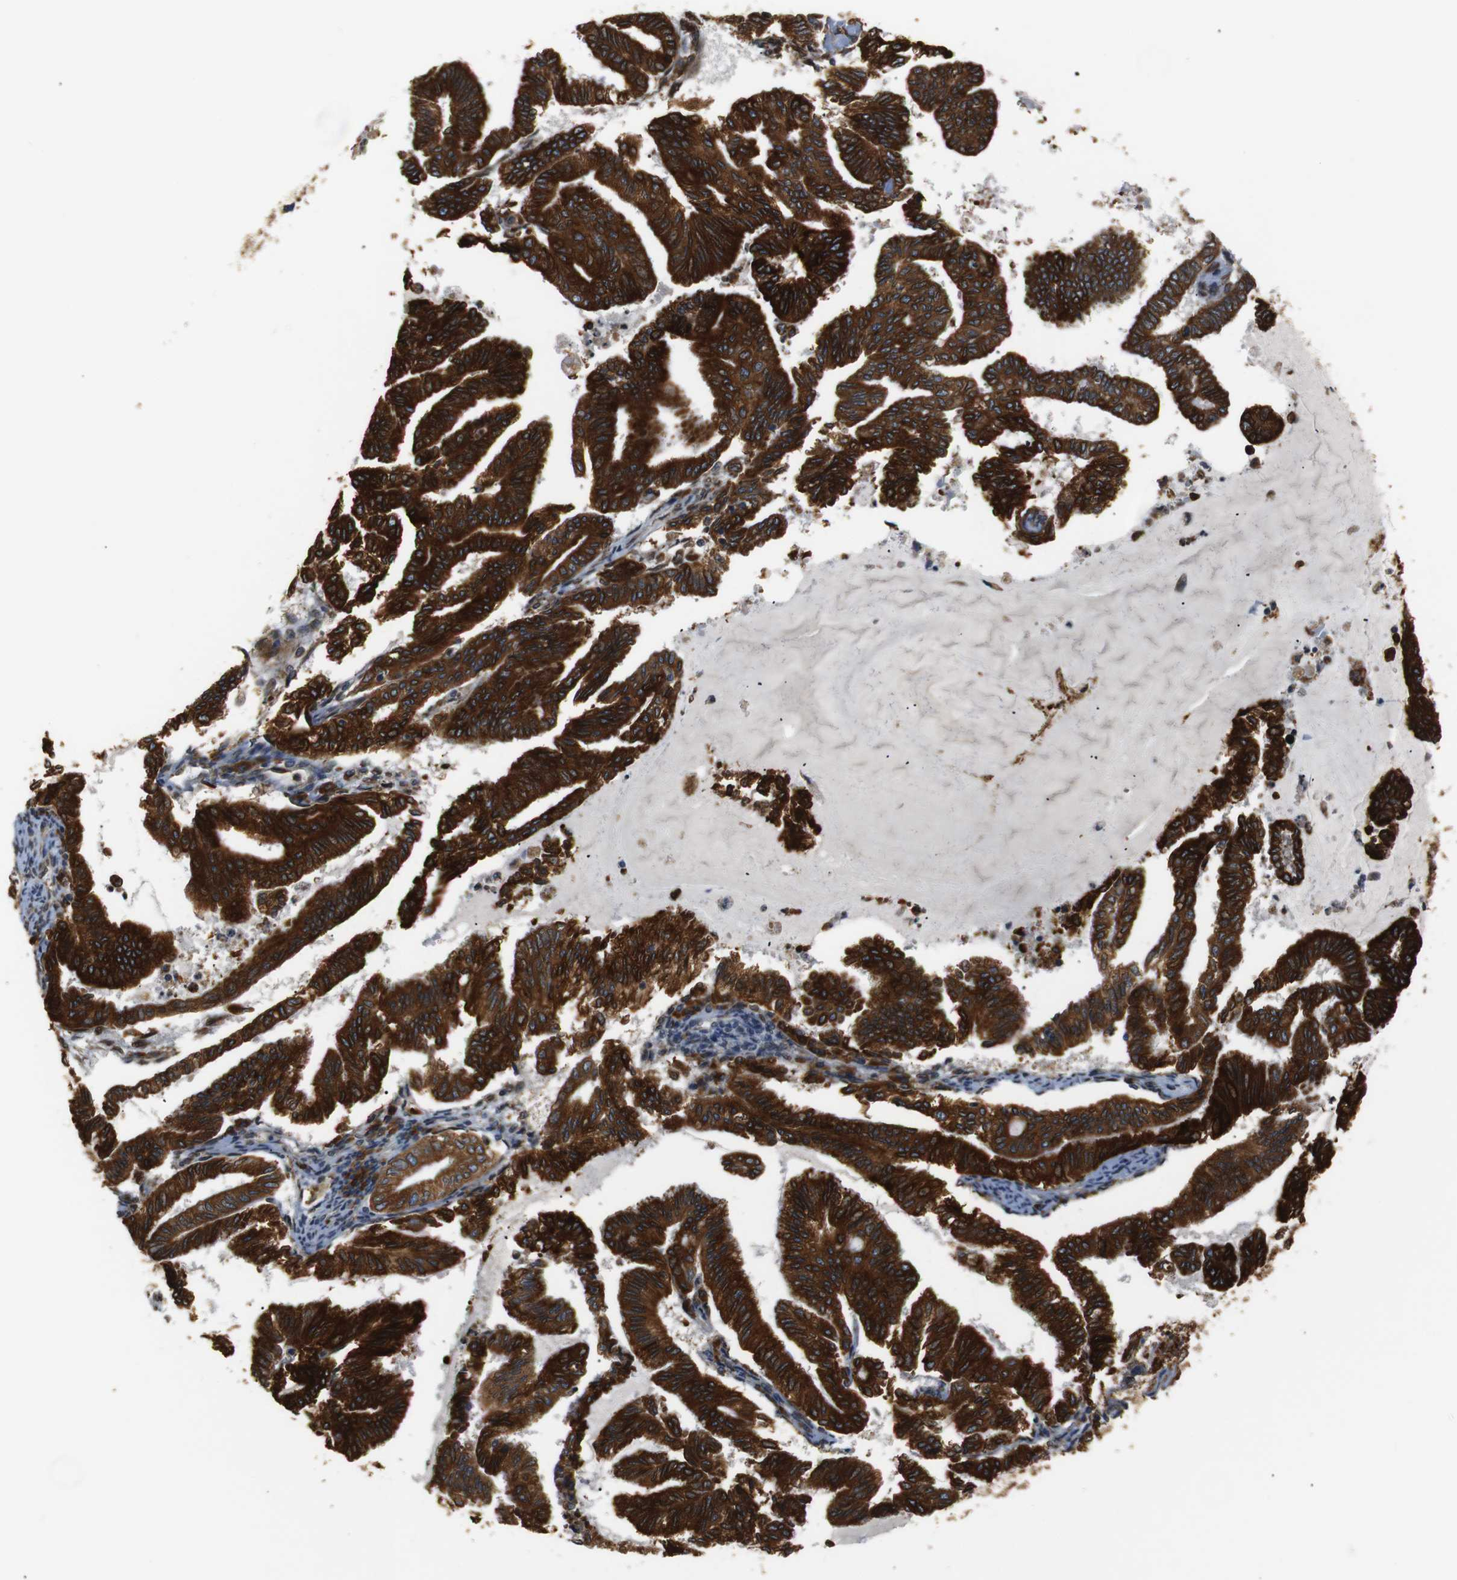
{"staining": {"intensity": "strong", "quantity": ">75%", "location": "cytoplasmic/membranous"}, "tissue": "endometrial cancer", "cell_type": "Tumor cells", "image_type": "cancer", "snomed": [{"axis": "morphology", "description": "Adenocarcinoma, NOS"}, {"axis": "topography", "description": "Endometrium"}], "caption": "High-magnification brightfield microscopy of endometrial cancer (adenocarcinoma) stained with DAB (brown) and counterstained with hematoxylin (blue). tumor cells exhibit strong cytoplasmic/membranous staining is appreciated in about>75% of cells. The staining is performed using DAB brown chromogen to label protein expression. The nuclei are counter-stained blue using hematoxylin.", "gene": "TMED2", "patient": {"sex": "female", "age": 79}}